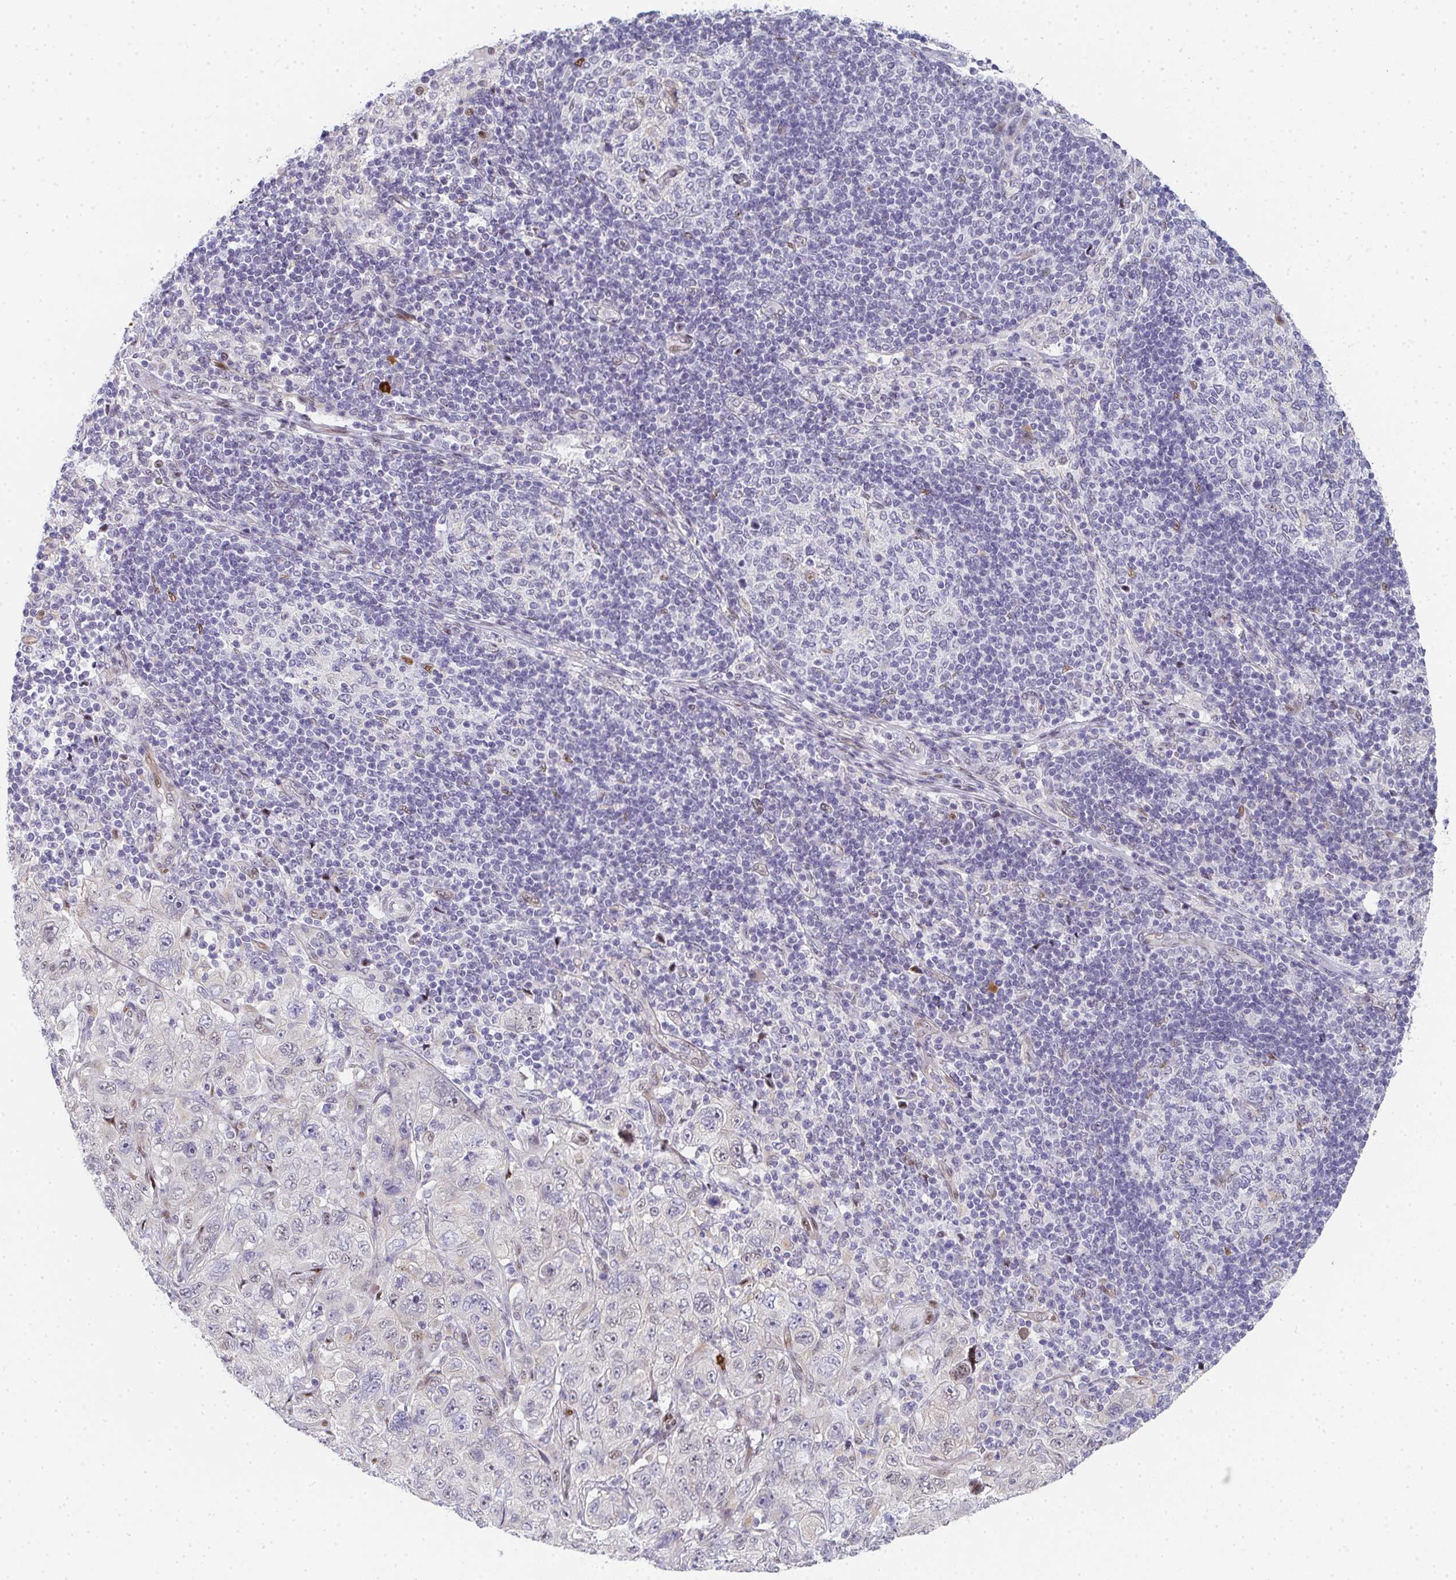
{"staining": {"intensity": "negative", "quantity": "none", "location": "none"}, "tissue": "pancreatic cancer", "cell_type": "Tumor cells", "image_type": "cancer", "snomed": [{"axis": "morphology", "description": "Adenocarcinoma, NOS"}, {"axis": "topography", "description": "Pancreas"}], "caption": "A histopathology image of adenocarcinoma (pancreatic) stained for a protein exhibits no brown staining in tumor cells.", "gene": "ZIC3", "patient": {"sex": "male", "age": 68}}